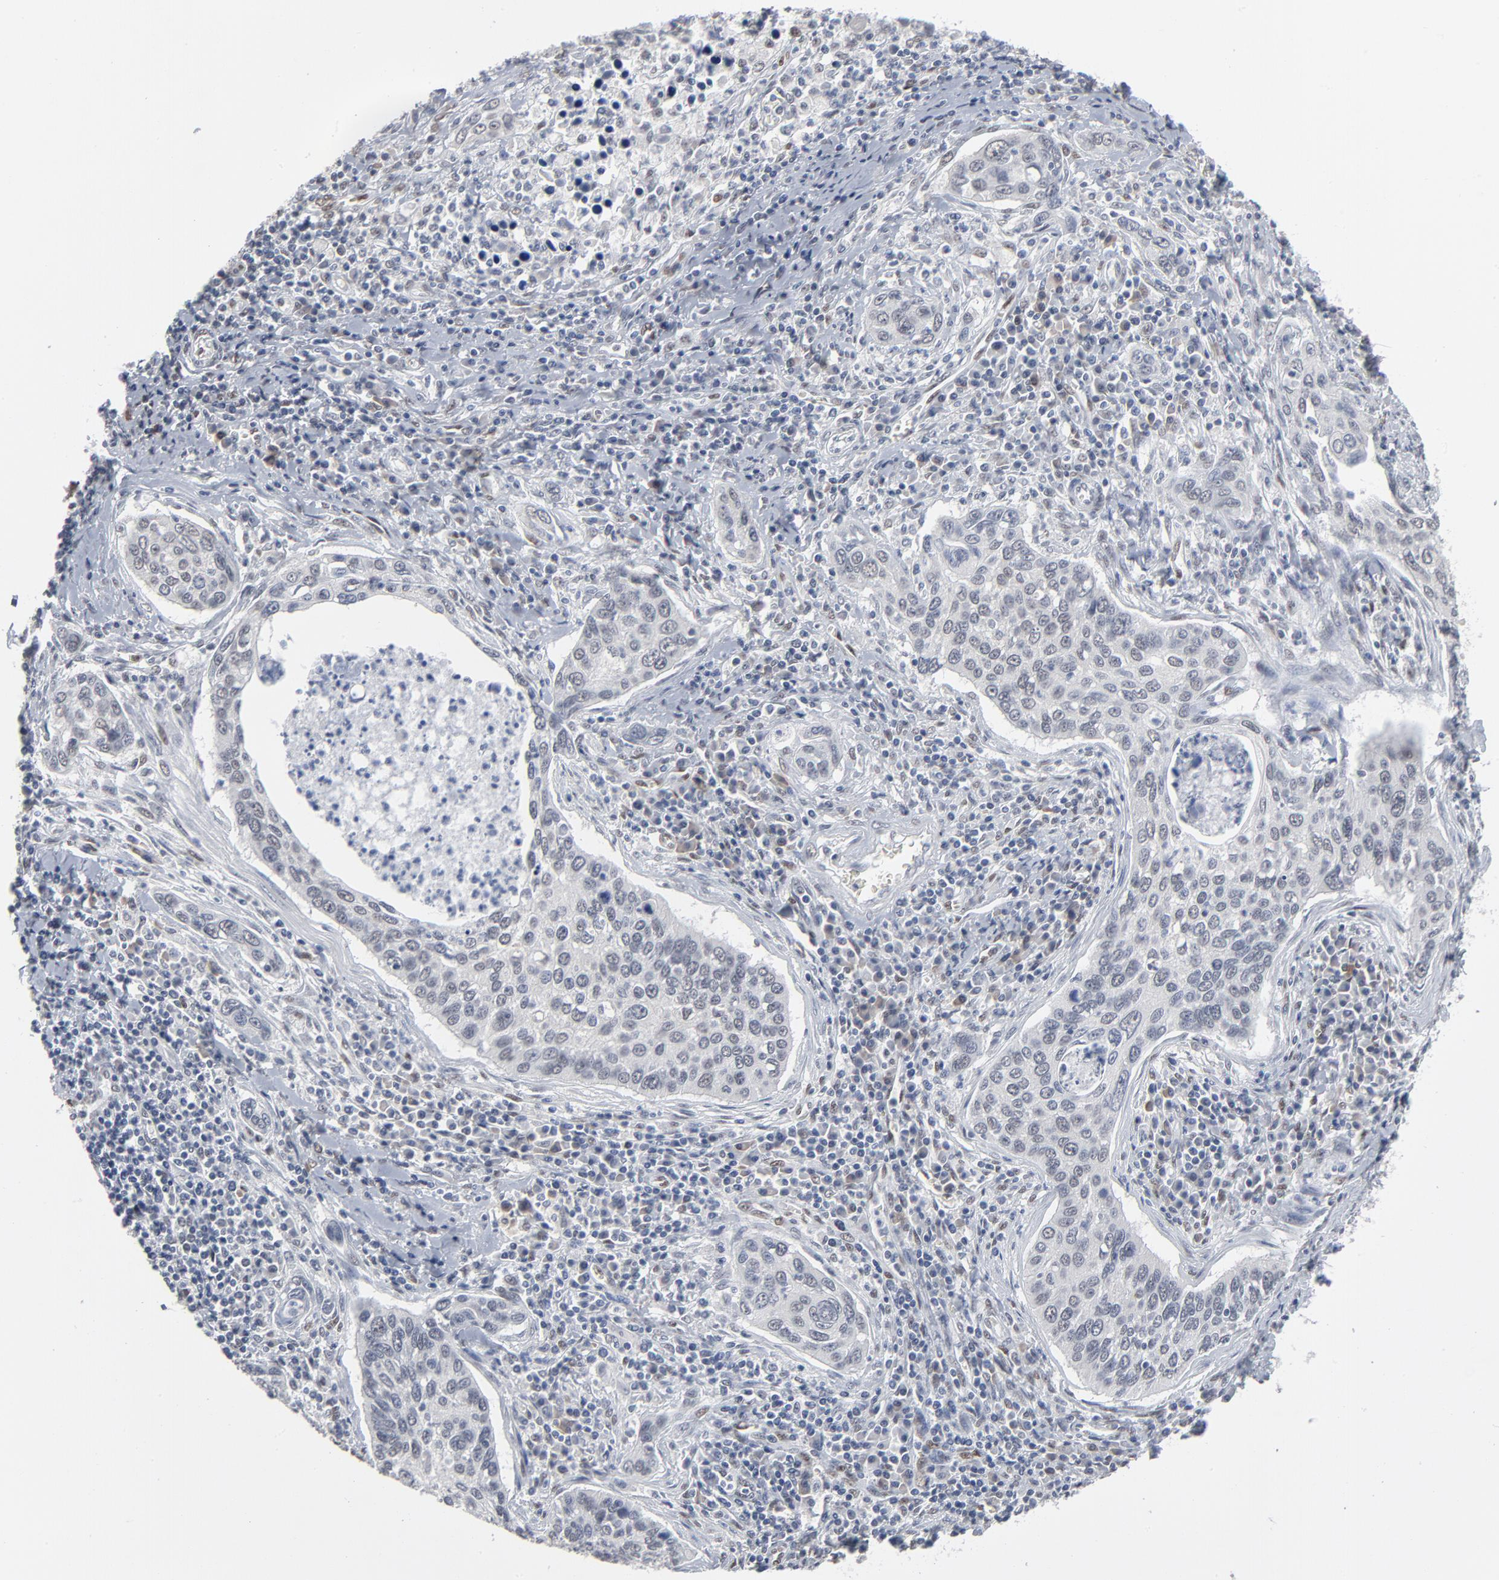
{"staining": {"intensity": "negative", "quantity": "none", "location": "none"}, "tissue": "cervical cancer", "cell_type": "Tumor cells", "image_type": "cancer", "snomed": [{"axis": "morphology", "description": "Squamous cell carcinoma, NOS"}, {"axis": "topography", "description": "Cervix"}], "caption": "Cervical cancer stained for a protein using immunohistochemistry demonstrates no expression tumor cells.", "gene": "ATF7", "patient": {"sex": "female", "age": 53}}